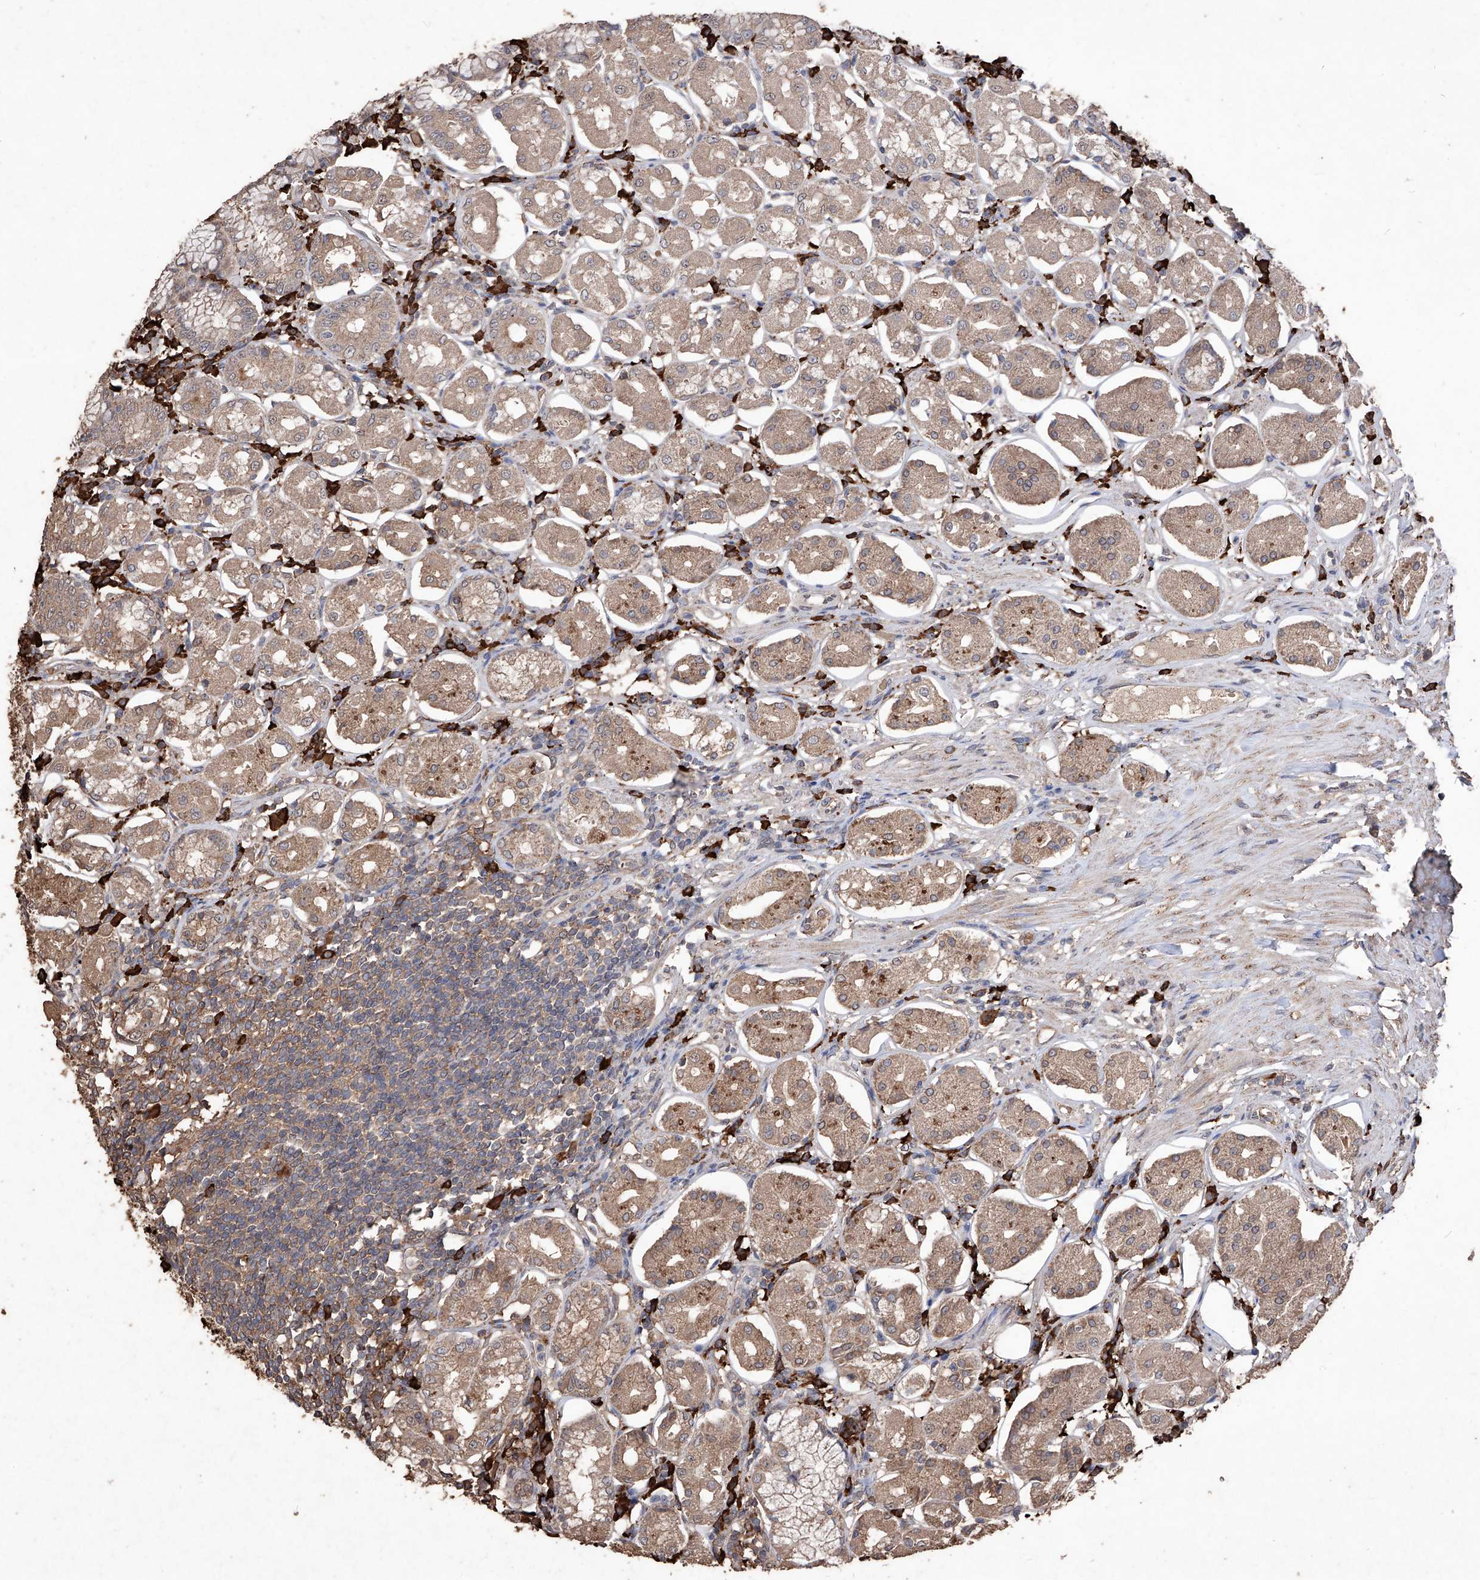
{"staining": {"intensity": "moderate", "quantity": "25%-75%", "location": "cytoplasmic/membranous"}, "tissue": "stomach", "cell_type": "Glandular cells", "image_type": "normal", "snomed": [{"axis": "morphology", "description": "Normal tissue, NOS"}, {"axis": "topography", "description": "Stomach, lower"}], "caption": "DAB (3,3'-diaminobenzidine) immunohistochemical staining of benign human stomach shows moderate cytoplasmic/membranous protein expression in approximately 25%-75% of glandular cells.", "gene": "EML1", "patient": {"sex": "female", "age": 56}}